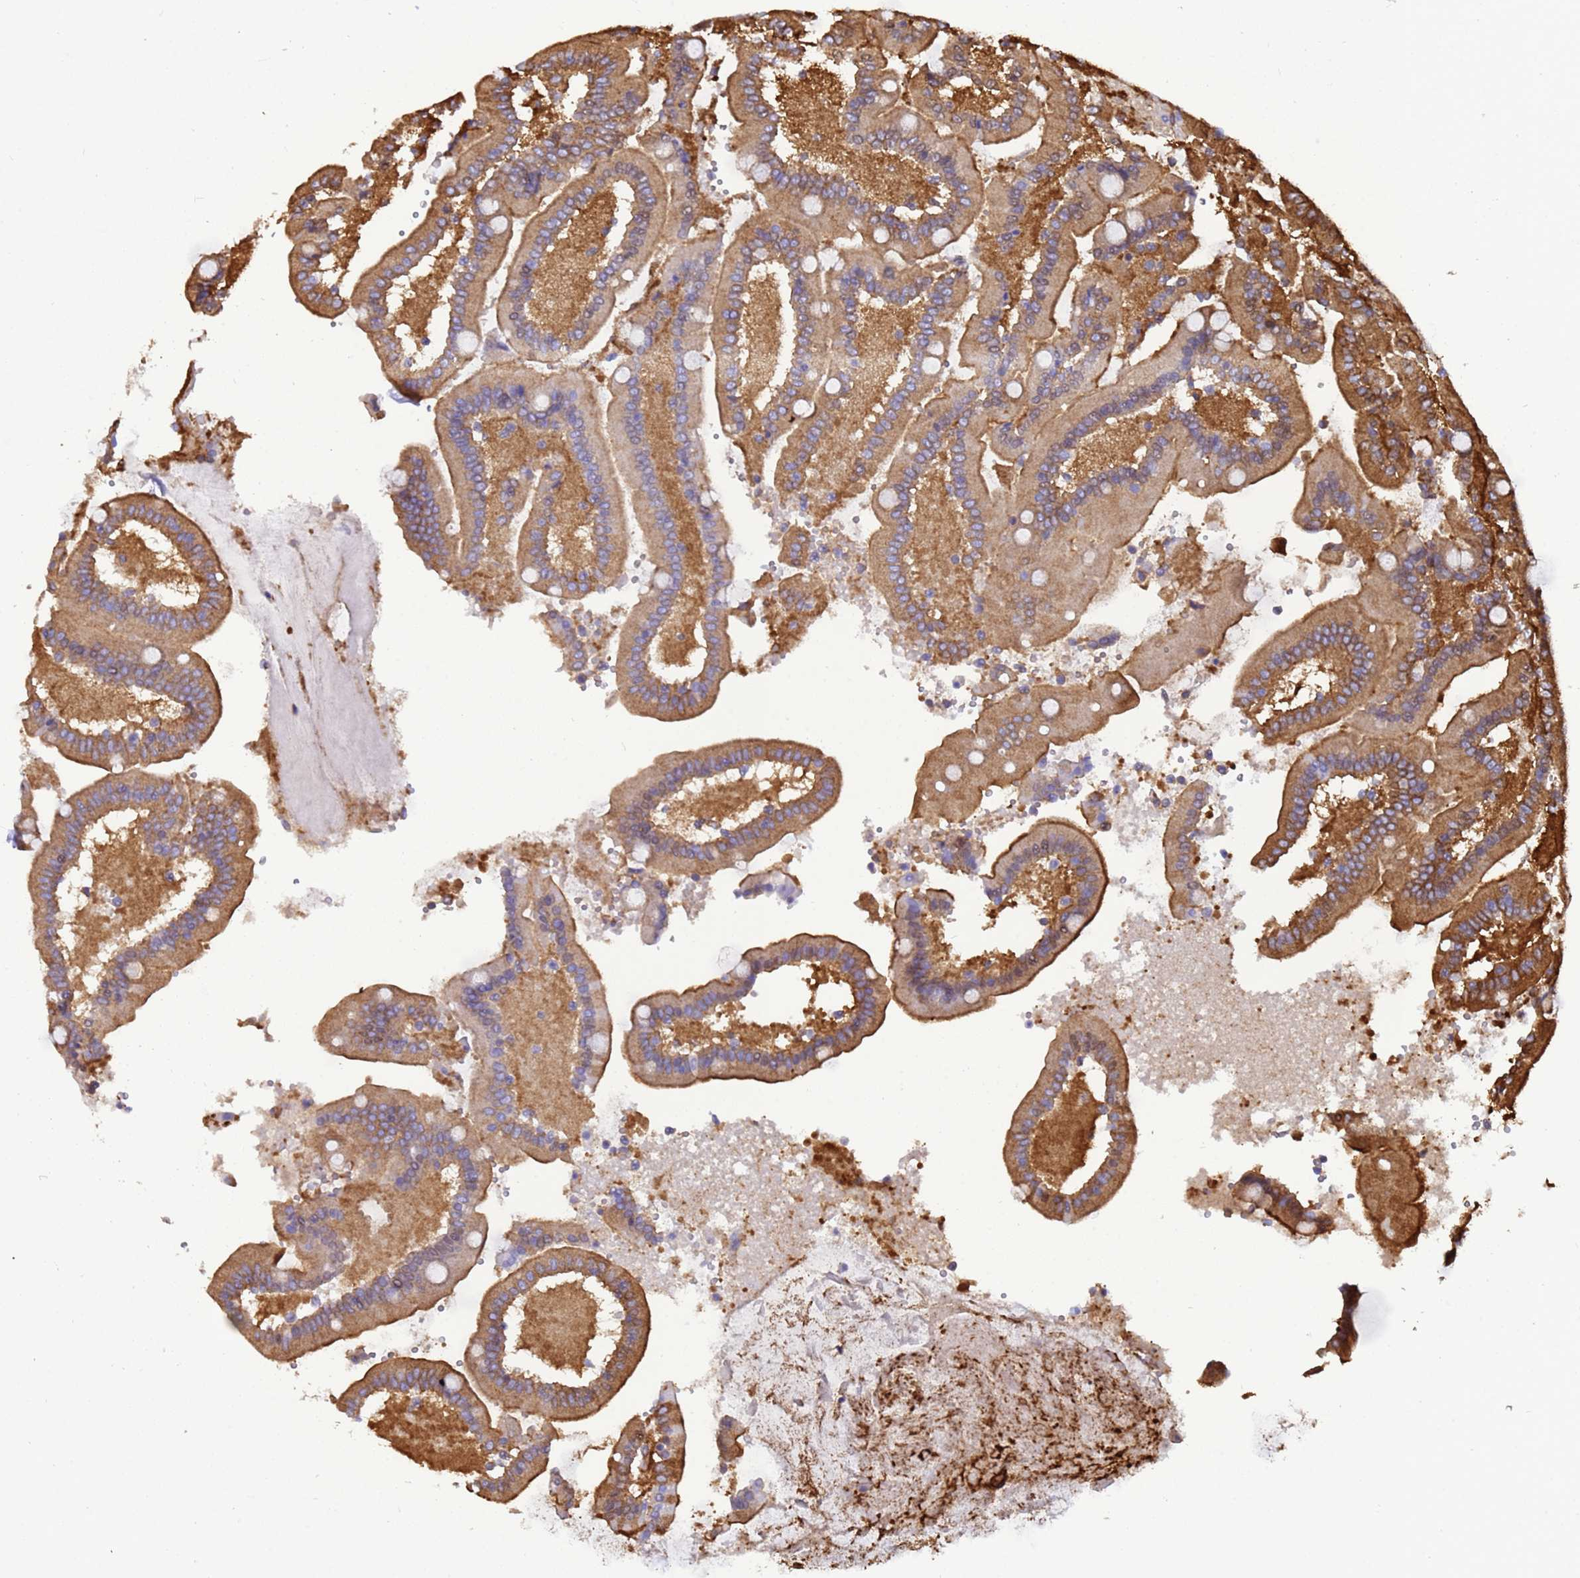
{"staining": {"intensity": "moderate", "quantity": ">75%", "location": "cytoplasmic/membranous"}, "tissue": "duodenum", "cell_type": "Glandular cells", "image_type": "normal", "snomed": [{"axis": "morphology", "description": "Normal tissue, NOS"}, {"axis": "topography", "description": "Duodenum"}], "caption": "A medium amount of moderate cytoplasmic/membranous staining is identified in approximately >75% of glandular cells in benign duodenum.", "gene": "EZR", "patient": {"sex": "female", "age": 62}}